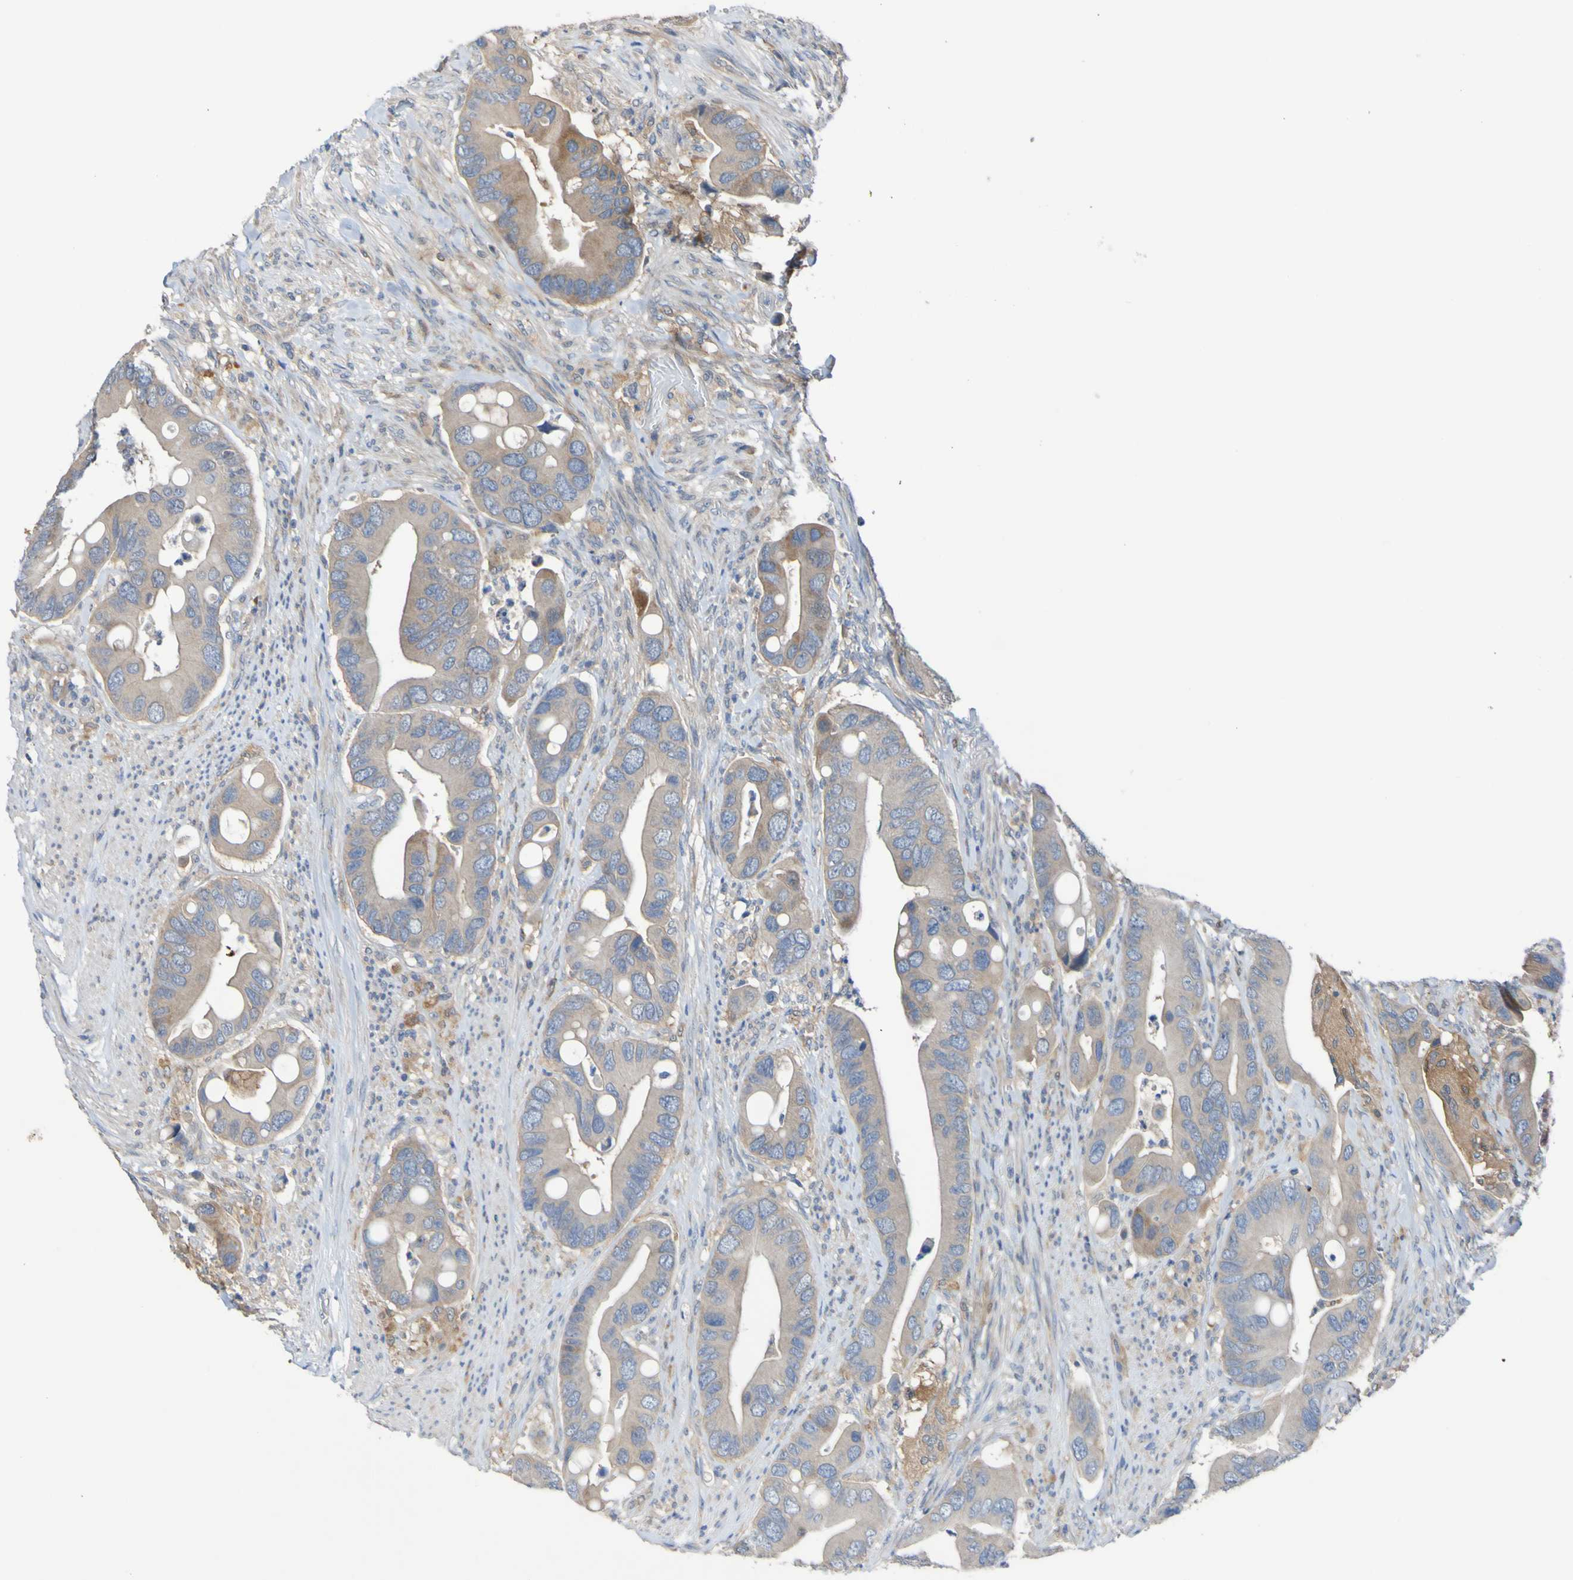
{"staining": {"intensity": "weak", "quantity": ">75%", "location": "cytoplasmic/membranous"}, "tissue": "colorectal cancer", "cell_type": "Tumor cells", "image_type": "cancer", "snomed": [{"axis": "morphology", "description": "Adenocarcinoma, NOS"}, {"axis": "topography", "description": "Rectum"}], "caption": "Immunohistochemistry (IHC) micrograph of human colorectal adenocarcinoma stained for a protein (brown), which reveals low levels of weak cytoplasmic/membranous expression in about >75% of tumor cells.", "gene": "SDK1", "patient": {"sex": "female", "age": 57}}